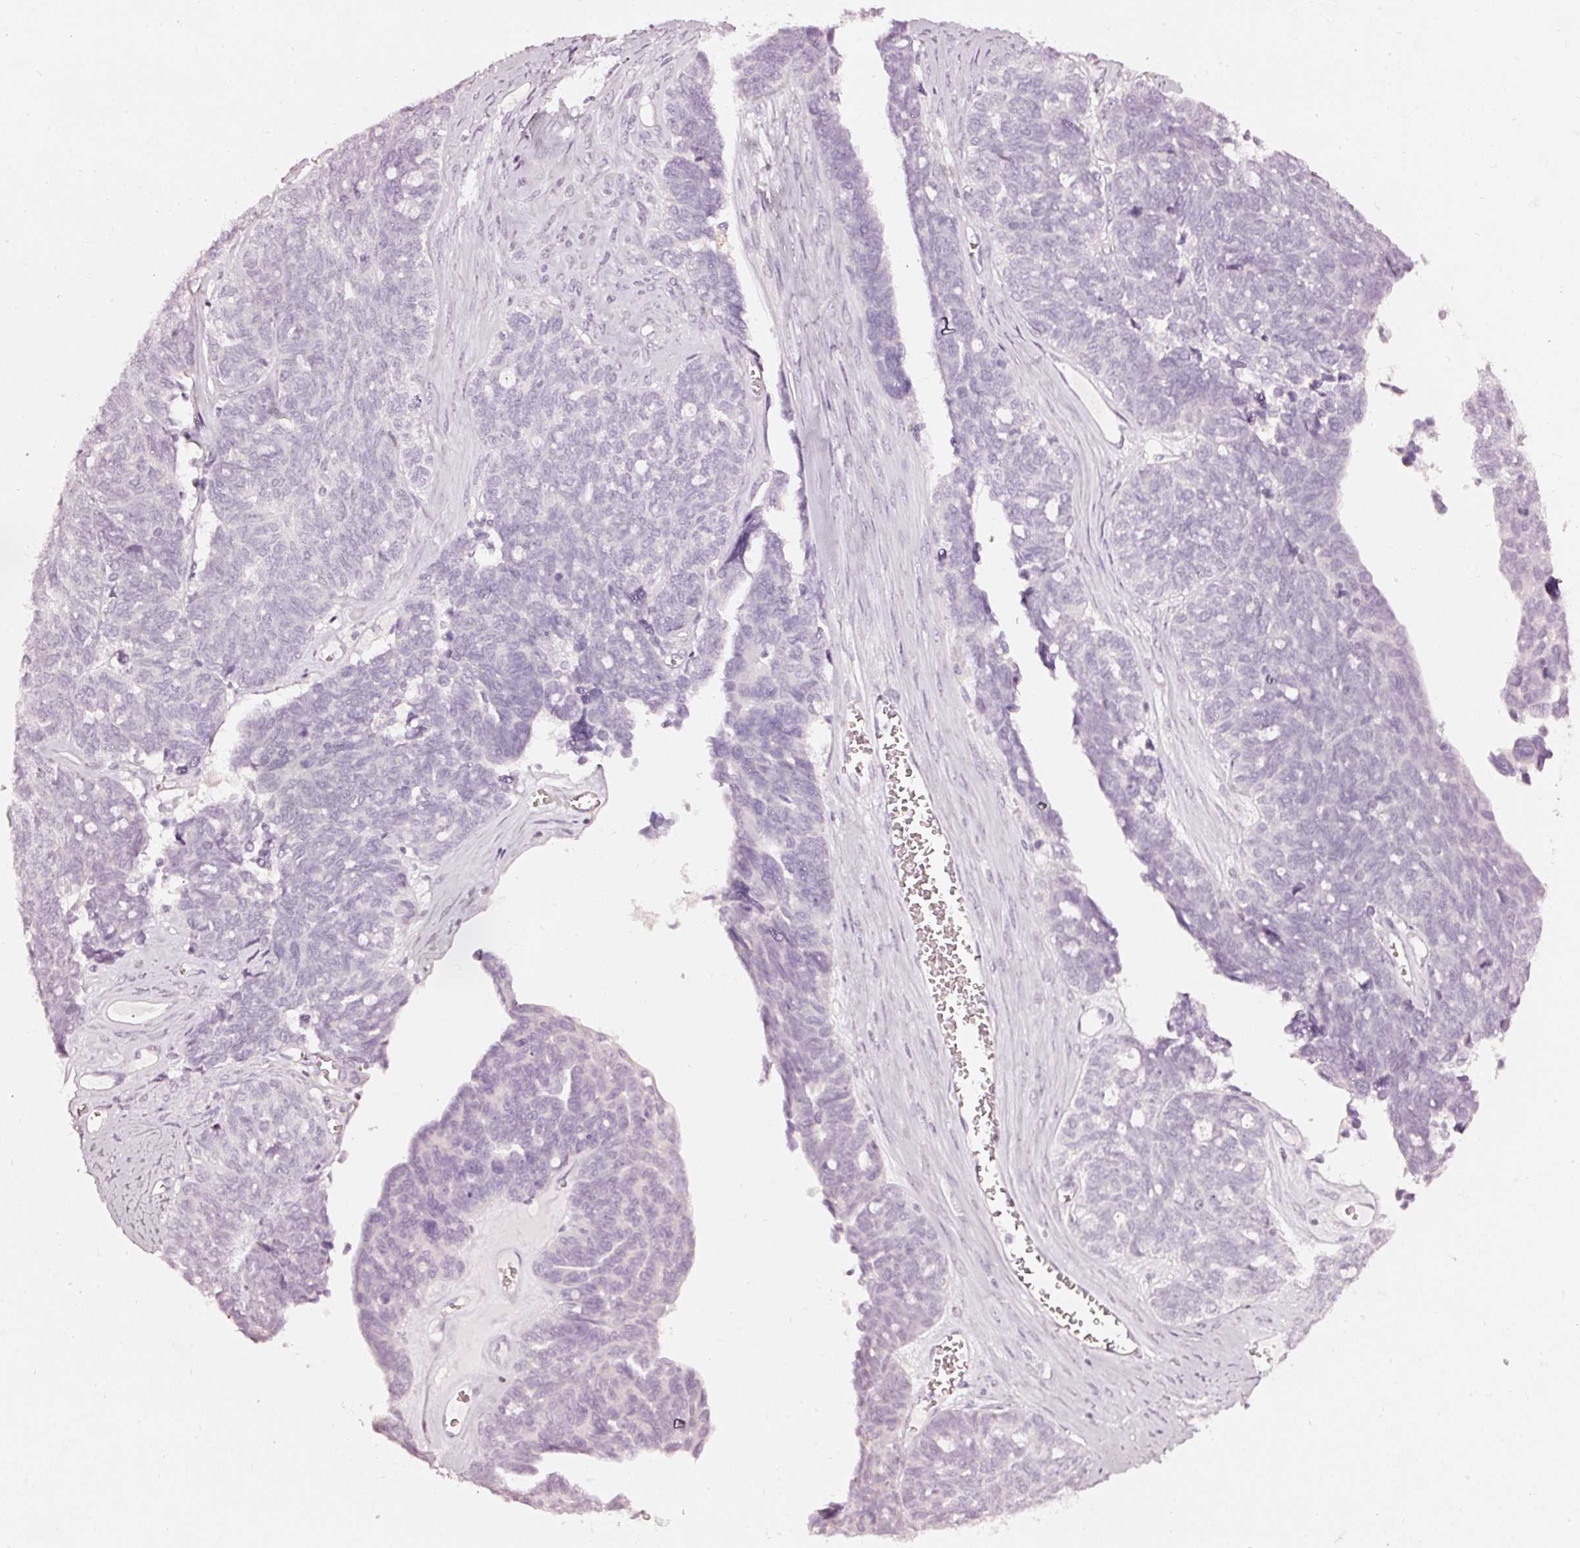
{"staining": {"intensity": "negative", "quantity": "none", "location": "none"}, "tissue": "ovarian cancer", "cell_type": "Tumor cells", "image_type": "cancer", "snomed": [{"axis": "morphology", "description": "Cystadenocarcinoma, serous, NOS"}, {"axis": "topography", "description": "Ovary"}], "caption": "The photomicrograph demonstrates no significant staining in tumor cells of ovarian serous cystadenocarcinoma. (Brightfield microscopy of DAB IHC at high magnification).", "gene": "CNP", "patient": {"sex": "female", "age": 79}}